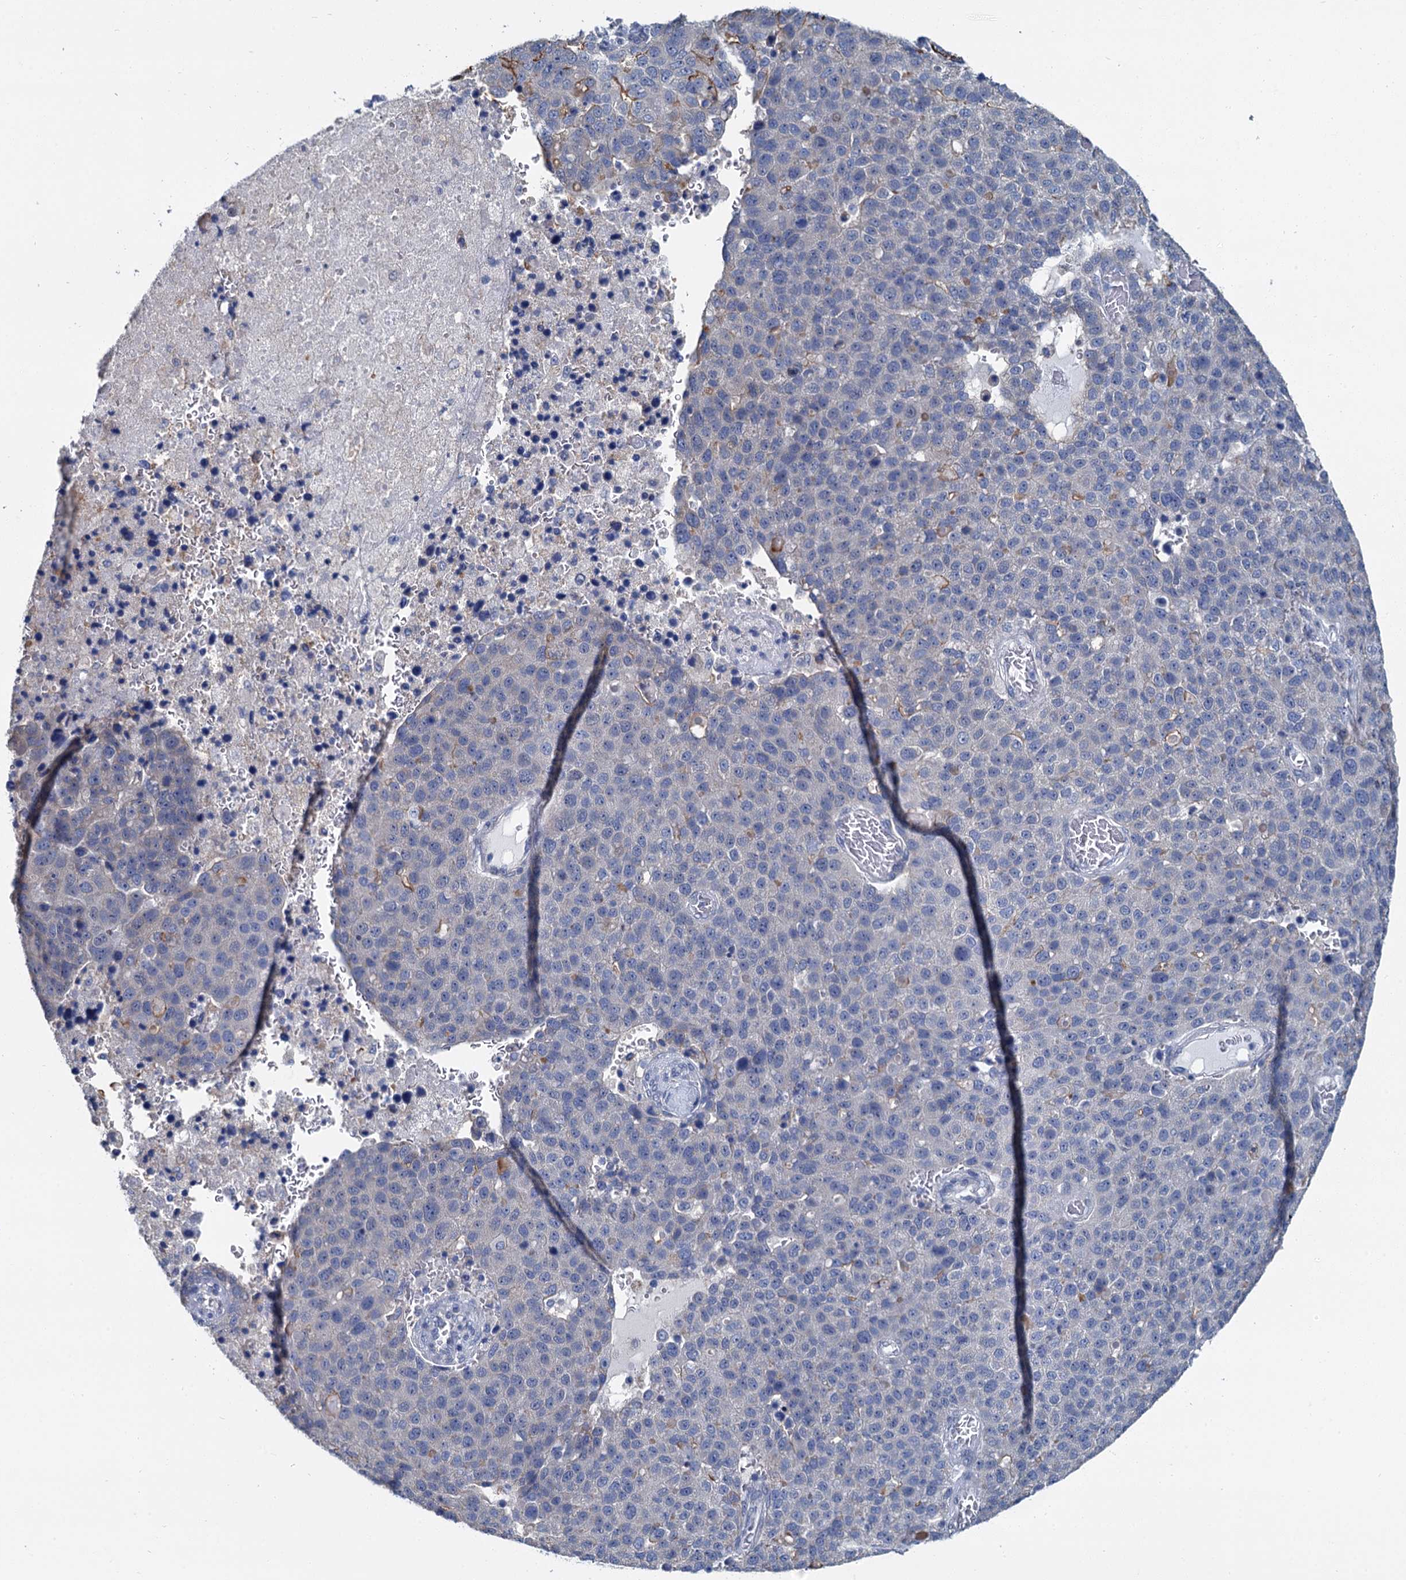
{"staining": {"intensity": "negative", "quantity": "none", "location": "none"}, "tissue": "pancreatic cancer", "cell_type": "Tumor cells", "image_type": "cancer", "snomed": [{"axis": "morphology", "description": "Adenocarcinoma, NOS"}, {"axis": "topography", "description": "Pancreas"}], "caption": "IHC histopathology image of human pancreatic cancer stained for a protein (brown), which shows no positivity in tumor cells. Brightfield microscopy of immunohistochemistry stained with DAB (brown) and hematoxylin (blue), captured at high magnification.", "gene": "MIOX", "patient": {"sex": "female", "age": 61}}